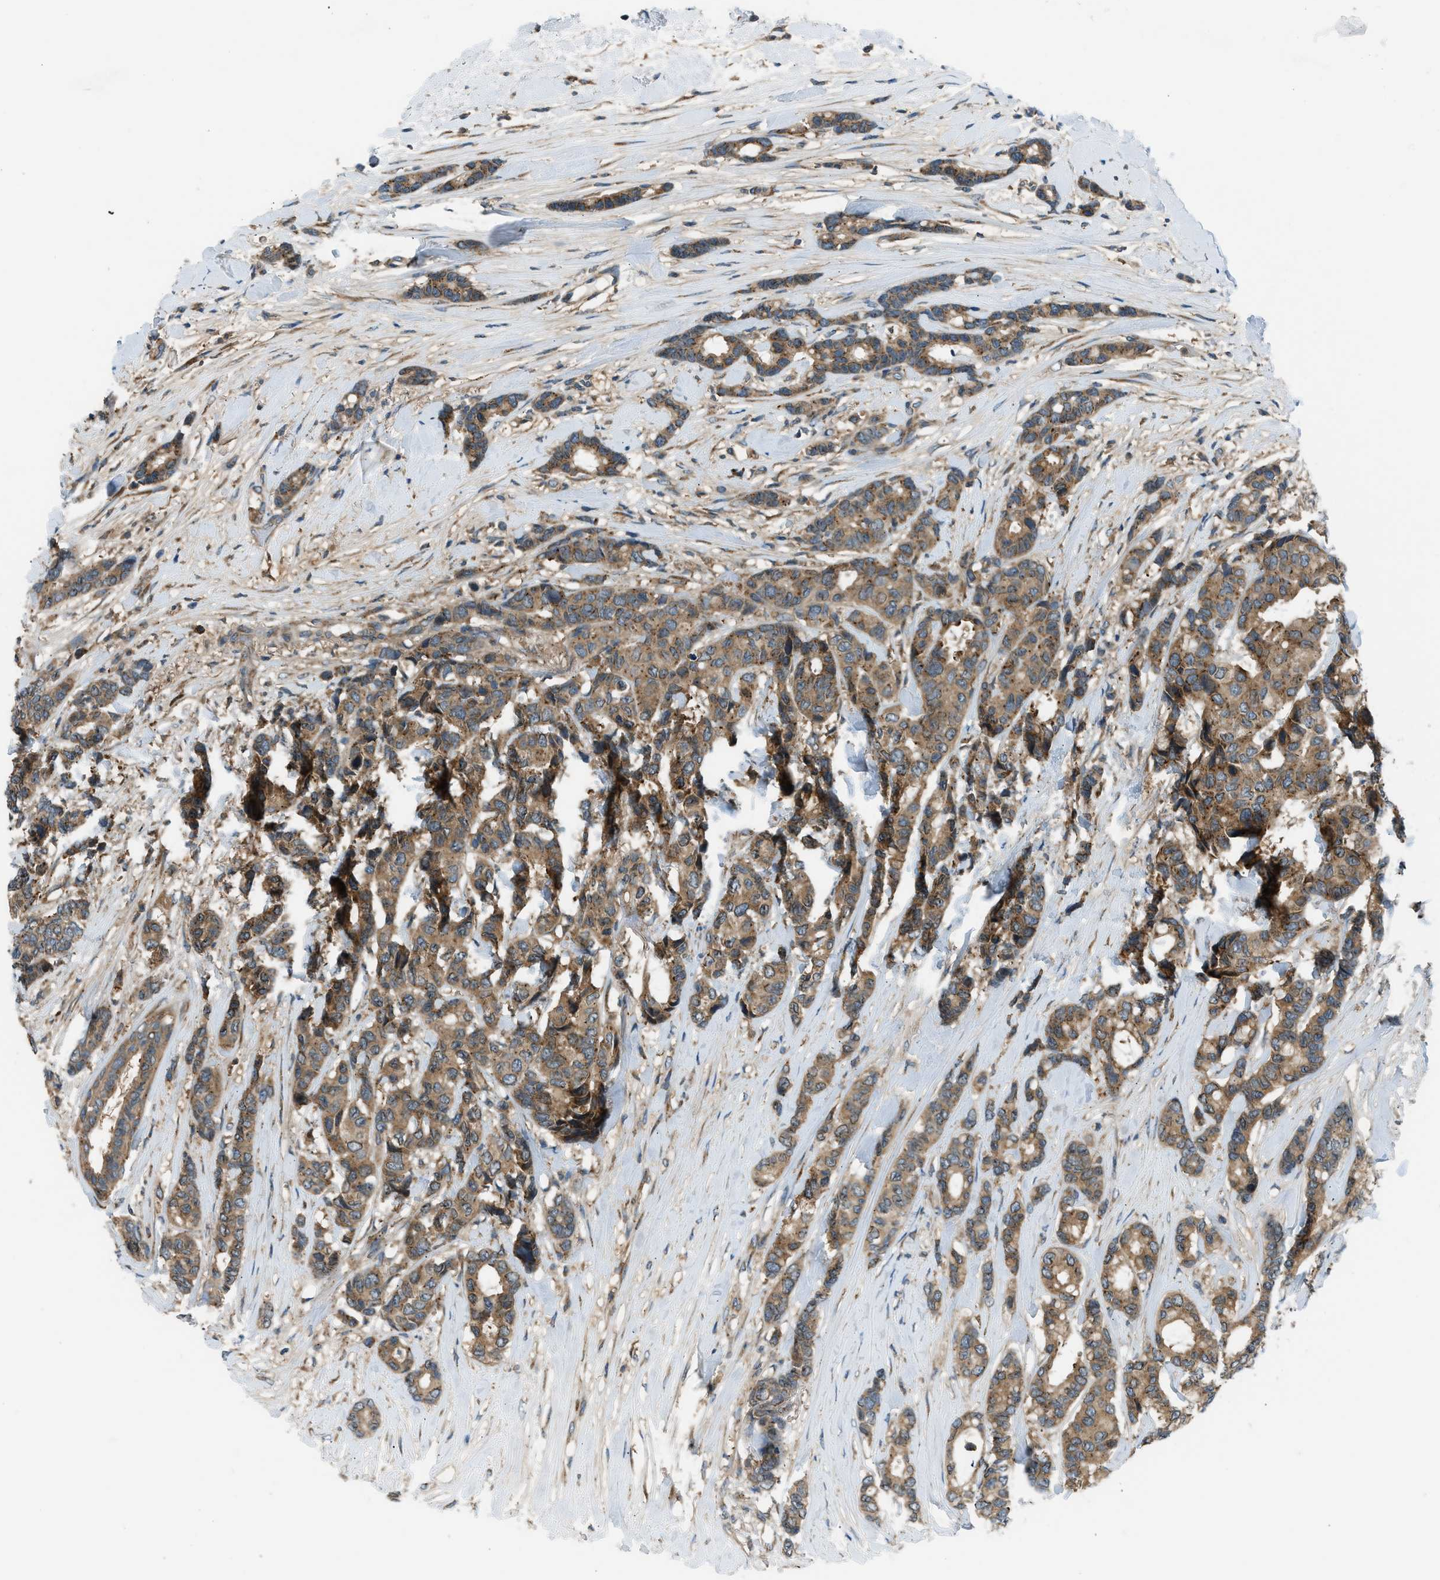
{"staining": {"intensity": "moderate", "quantity": ">75%", "location": "cytoplasmic/membranous"}, "tissue": "breast cancer", "cell_type": "Tumor cells", "image_type": "cancer", "snomed": [{"axis": "morphology", "description": "Duct carcinoma"}, {"axis": "topography", "description": "Breast"}], "caption": "Immunohistochemical staining of breast cancer (invasive ductal carcinoma) displays moderate cytoplasmic/membranous protein positivity in approximately >75% of tumor cells.", "gene": "EDARADD", "patient": {"sex": "female", "age": 87}}